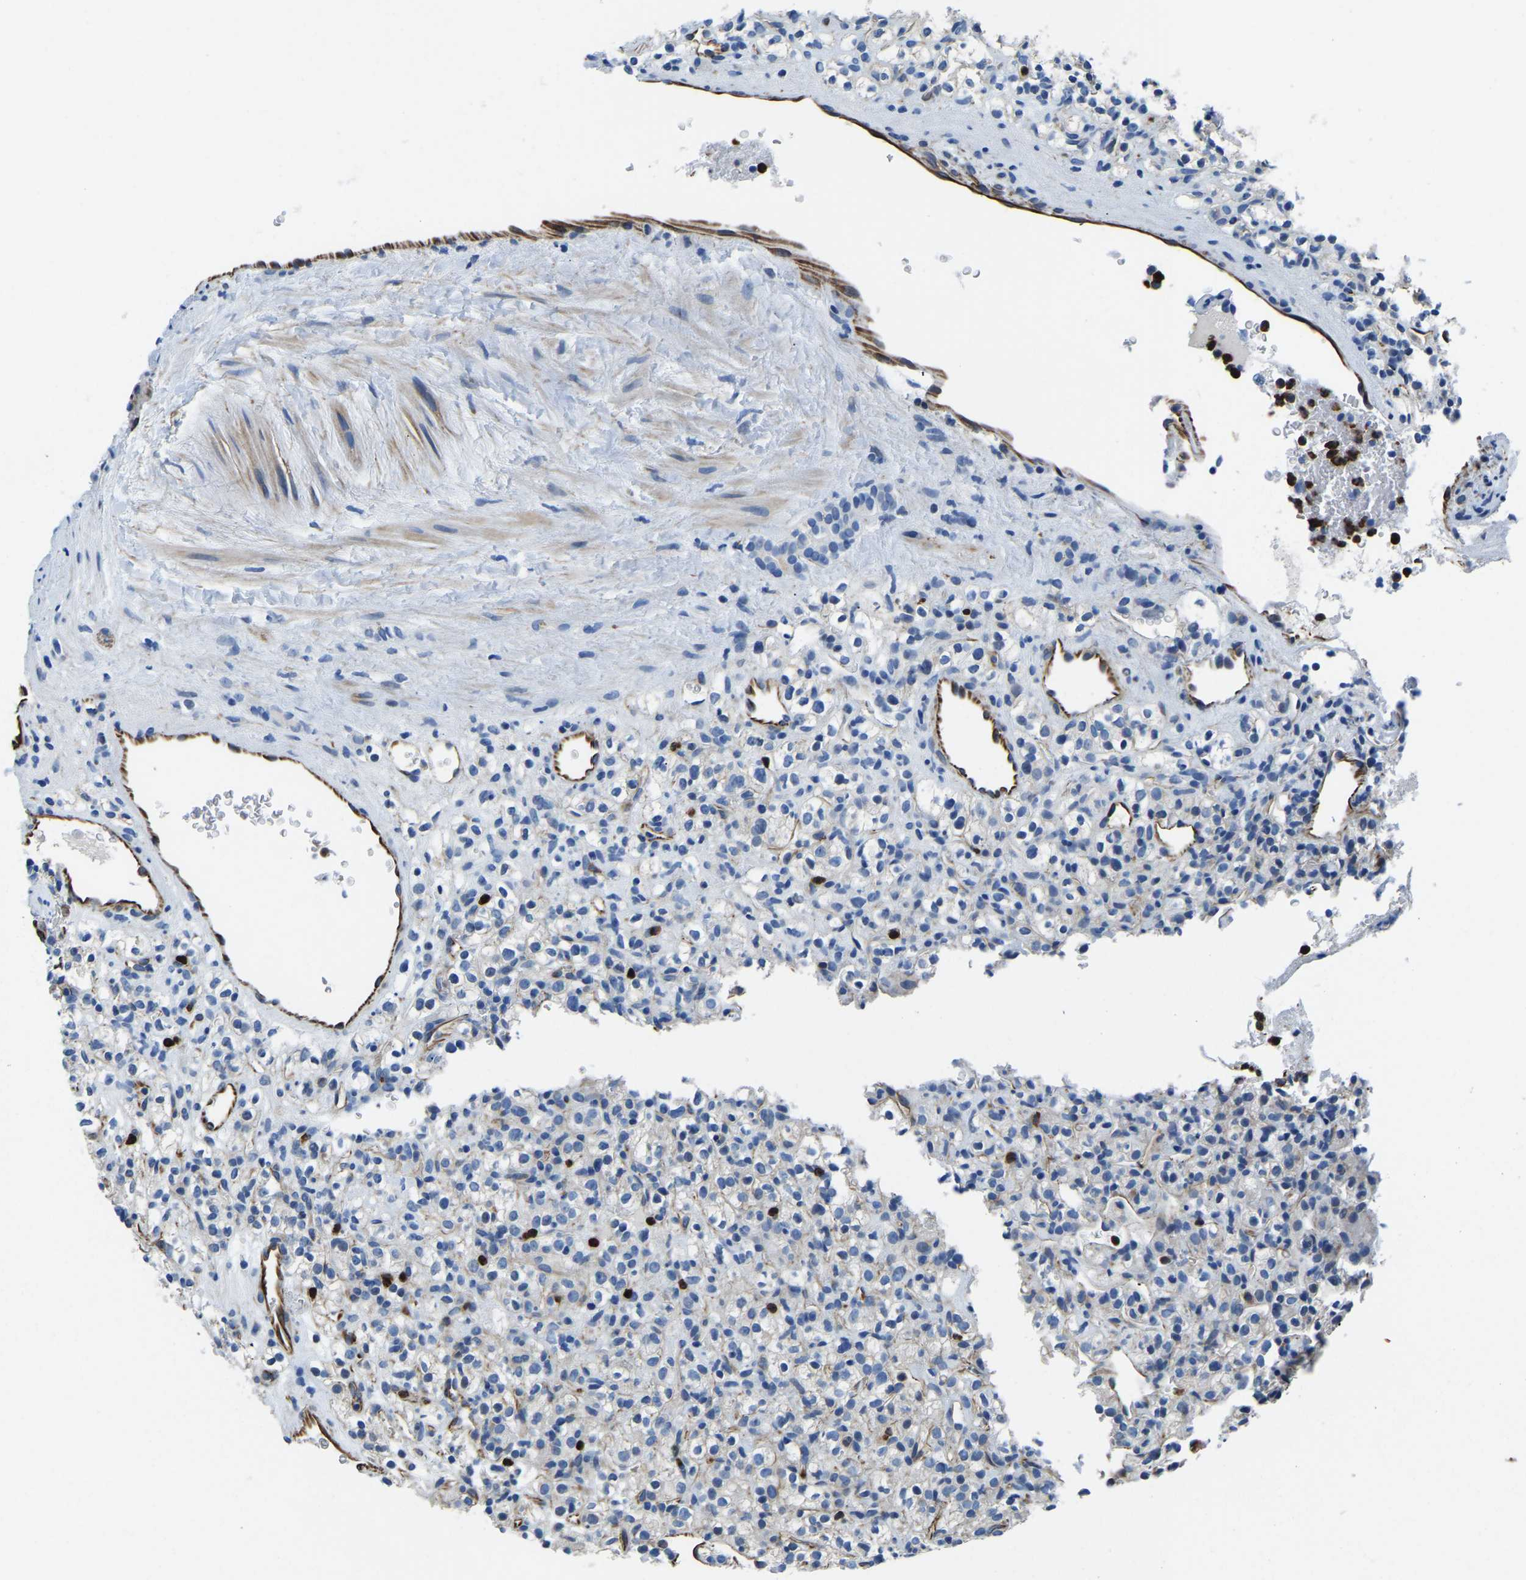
{"staining": {"intensity": "negative", "quantity": "none", "location": "none"}, "tissue": "renal cancer", "cell_type": "Tumor cells", "image_type": "cancer", "snomed": [{"axis": "morphology", "description": "Normal tissue, NOS"}, {"axis": "morphology", "description": "Adenocarcinoma, NOS"}, {"axis": "topography", "description": "Kidney"}], "caption": "This is a micrograph of immunohistochemistry (IHC) staining of renal adenocarcinoma, which shows no positivity in tumor cells.", "gene": "MS4A3", "patient": {"sex": "female", "age": 72}}